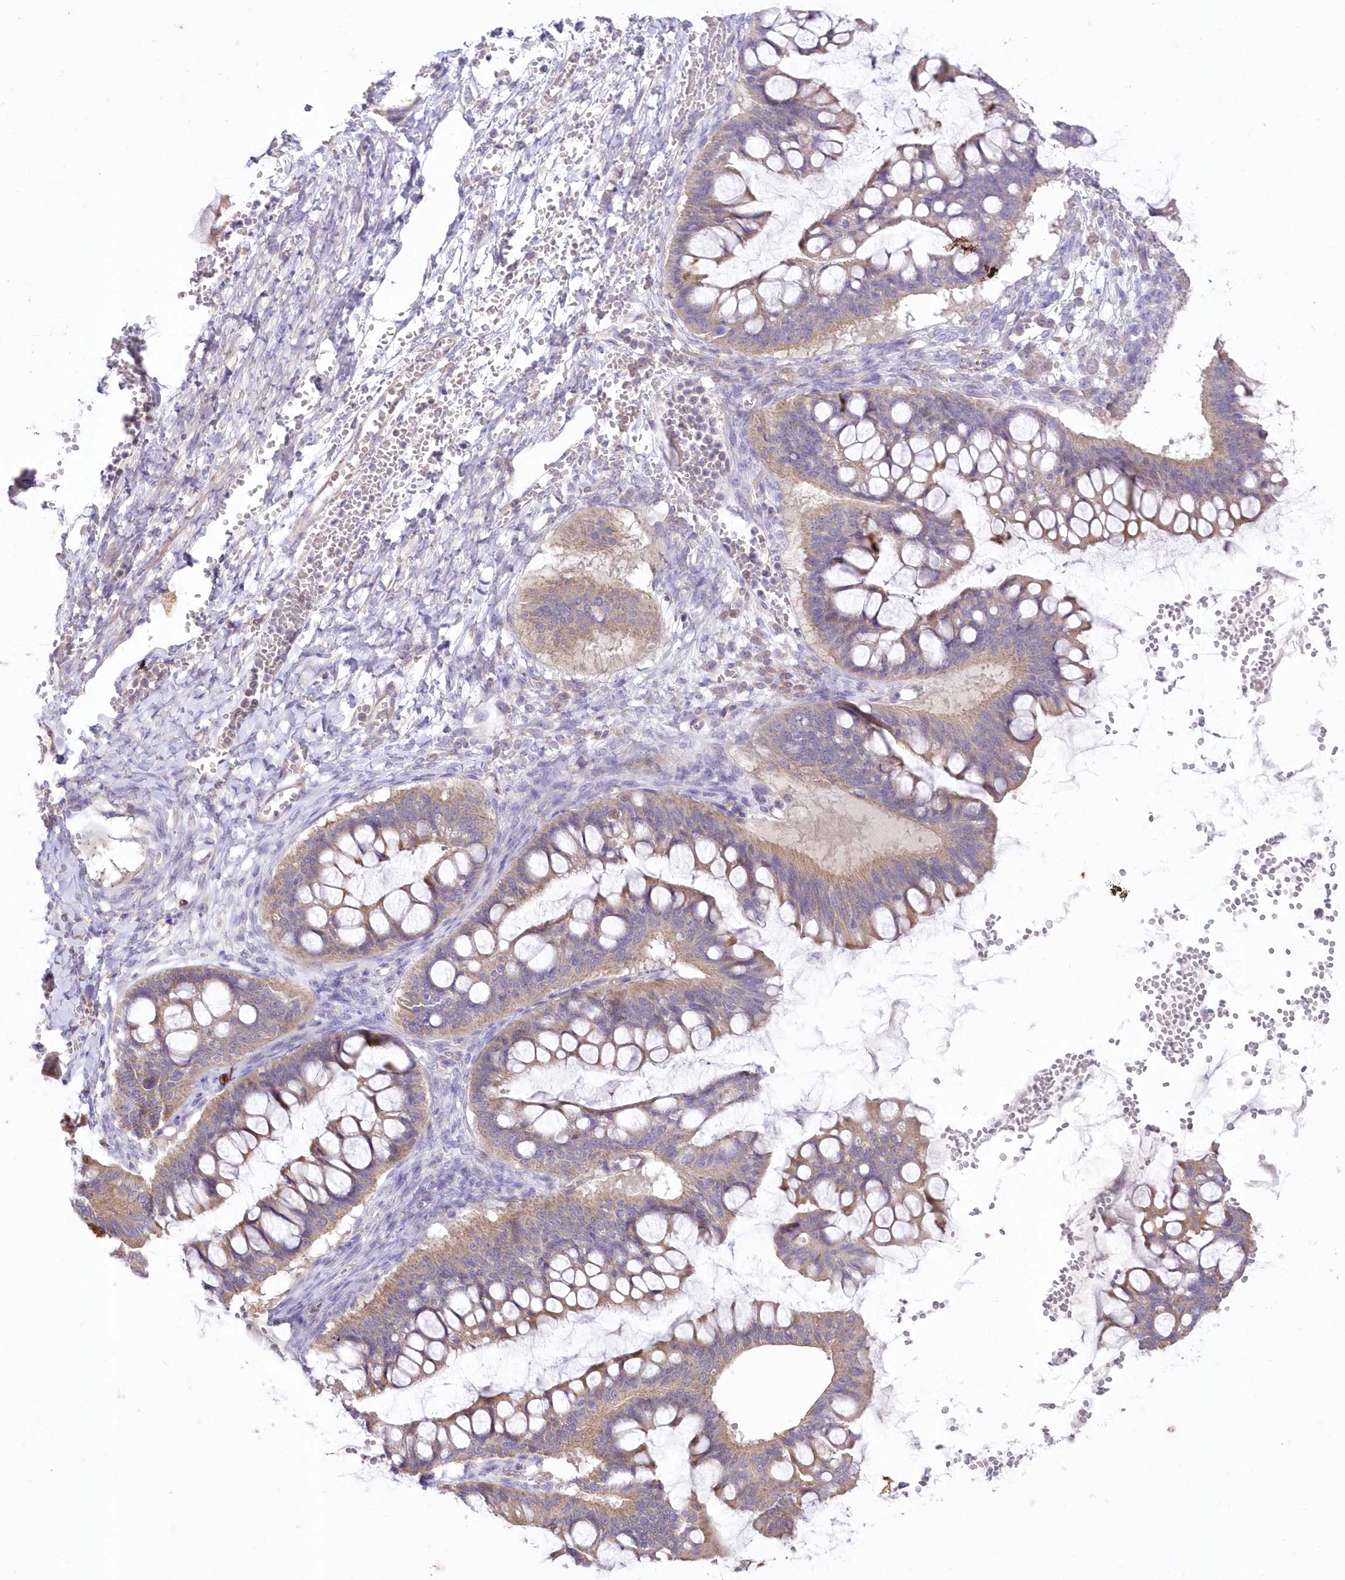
{"staining": {"intensity": "weak", "quantity": ">75%", "location": "cytoplasmic/membranous"}, "tissue": "ovarian cancer", "cell_type": "Tumor cells", "image_type": "cancer", "snomed": [{"axis": "morphology", "description": "Cystadenocarcinoma, mucinous, NOS"}, {"axis": "topography", "description": "Ovary"}], "caption": "A brown stain labels weak cytoplasmic/membranous expression of a protein in ovarian cancer tumor cells.", "gene": "ITSN2", "patient": {"sex": "female", "age": 73}}